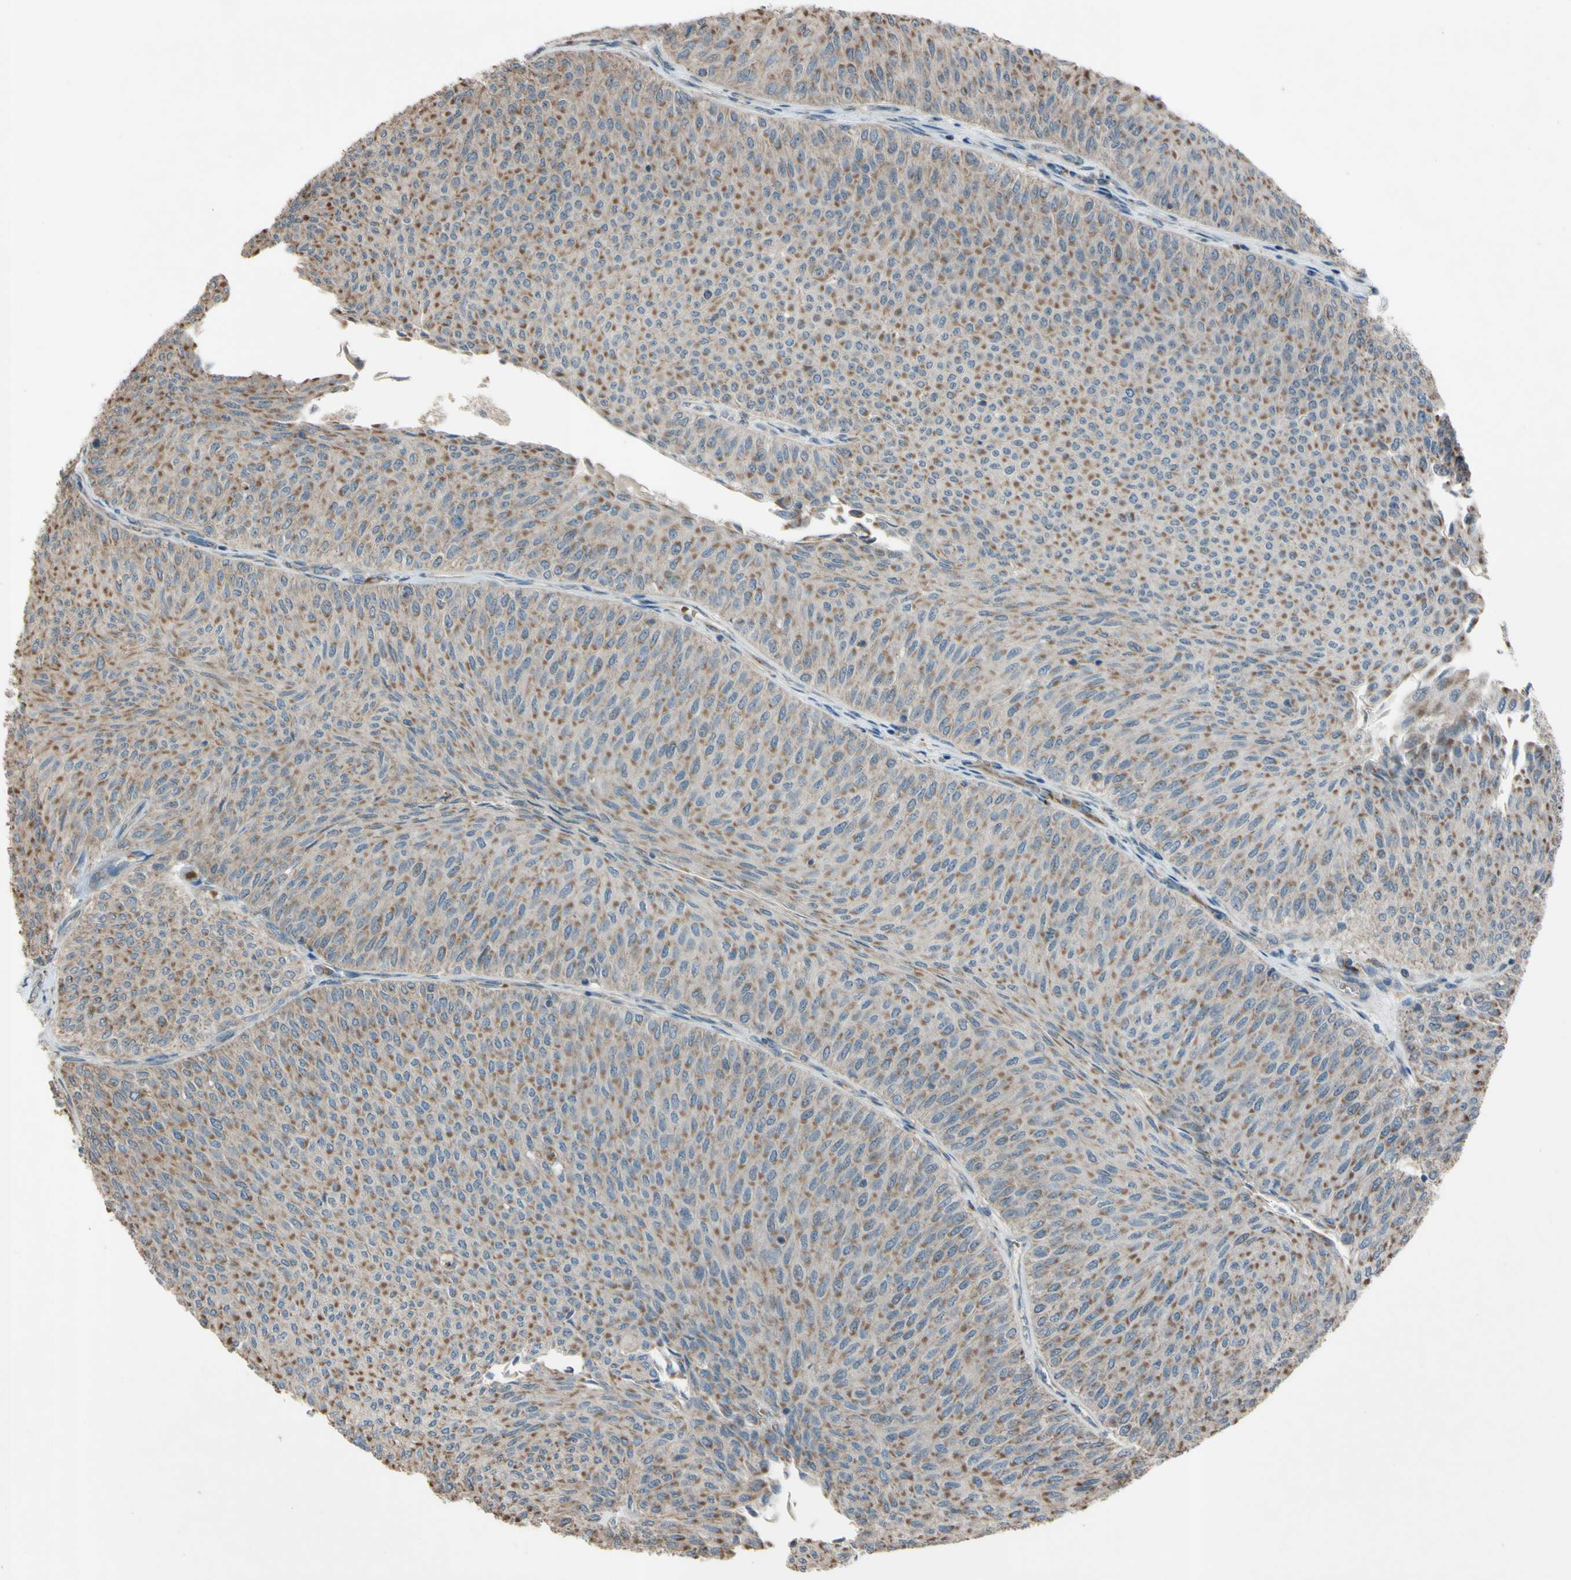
{"staining": {"intensity": "moderate", "quantity": "25%-75%", "location": "cytoplasmic/membranous"}, "tissue": "urothelial cancer", "cell_type": "Tumor cells", "image_type": "cancer", "snomed": [{"axis": "morphology", "description": "Urothelial carcinoma, Low grade"}, {"axis": "topography", "description": "Urinary bladder"}], "caption": "There is medium levels of moderate cytoplasmic/membranous staining in tumor cells of low-grade urothelial carcinoma, as demonstrated by immunohistochemical staining (brown color).", "gene": "ACOT8", "patient": {"sex": "male", "age": 78}}